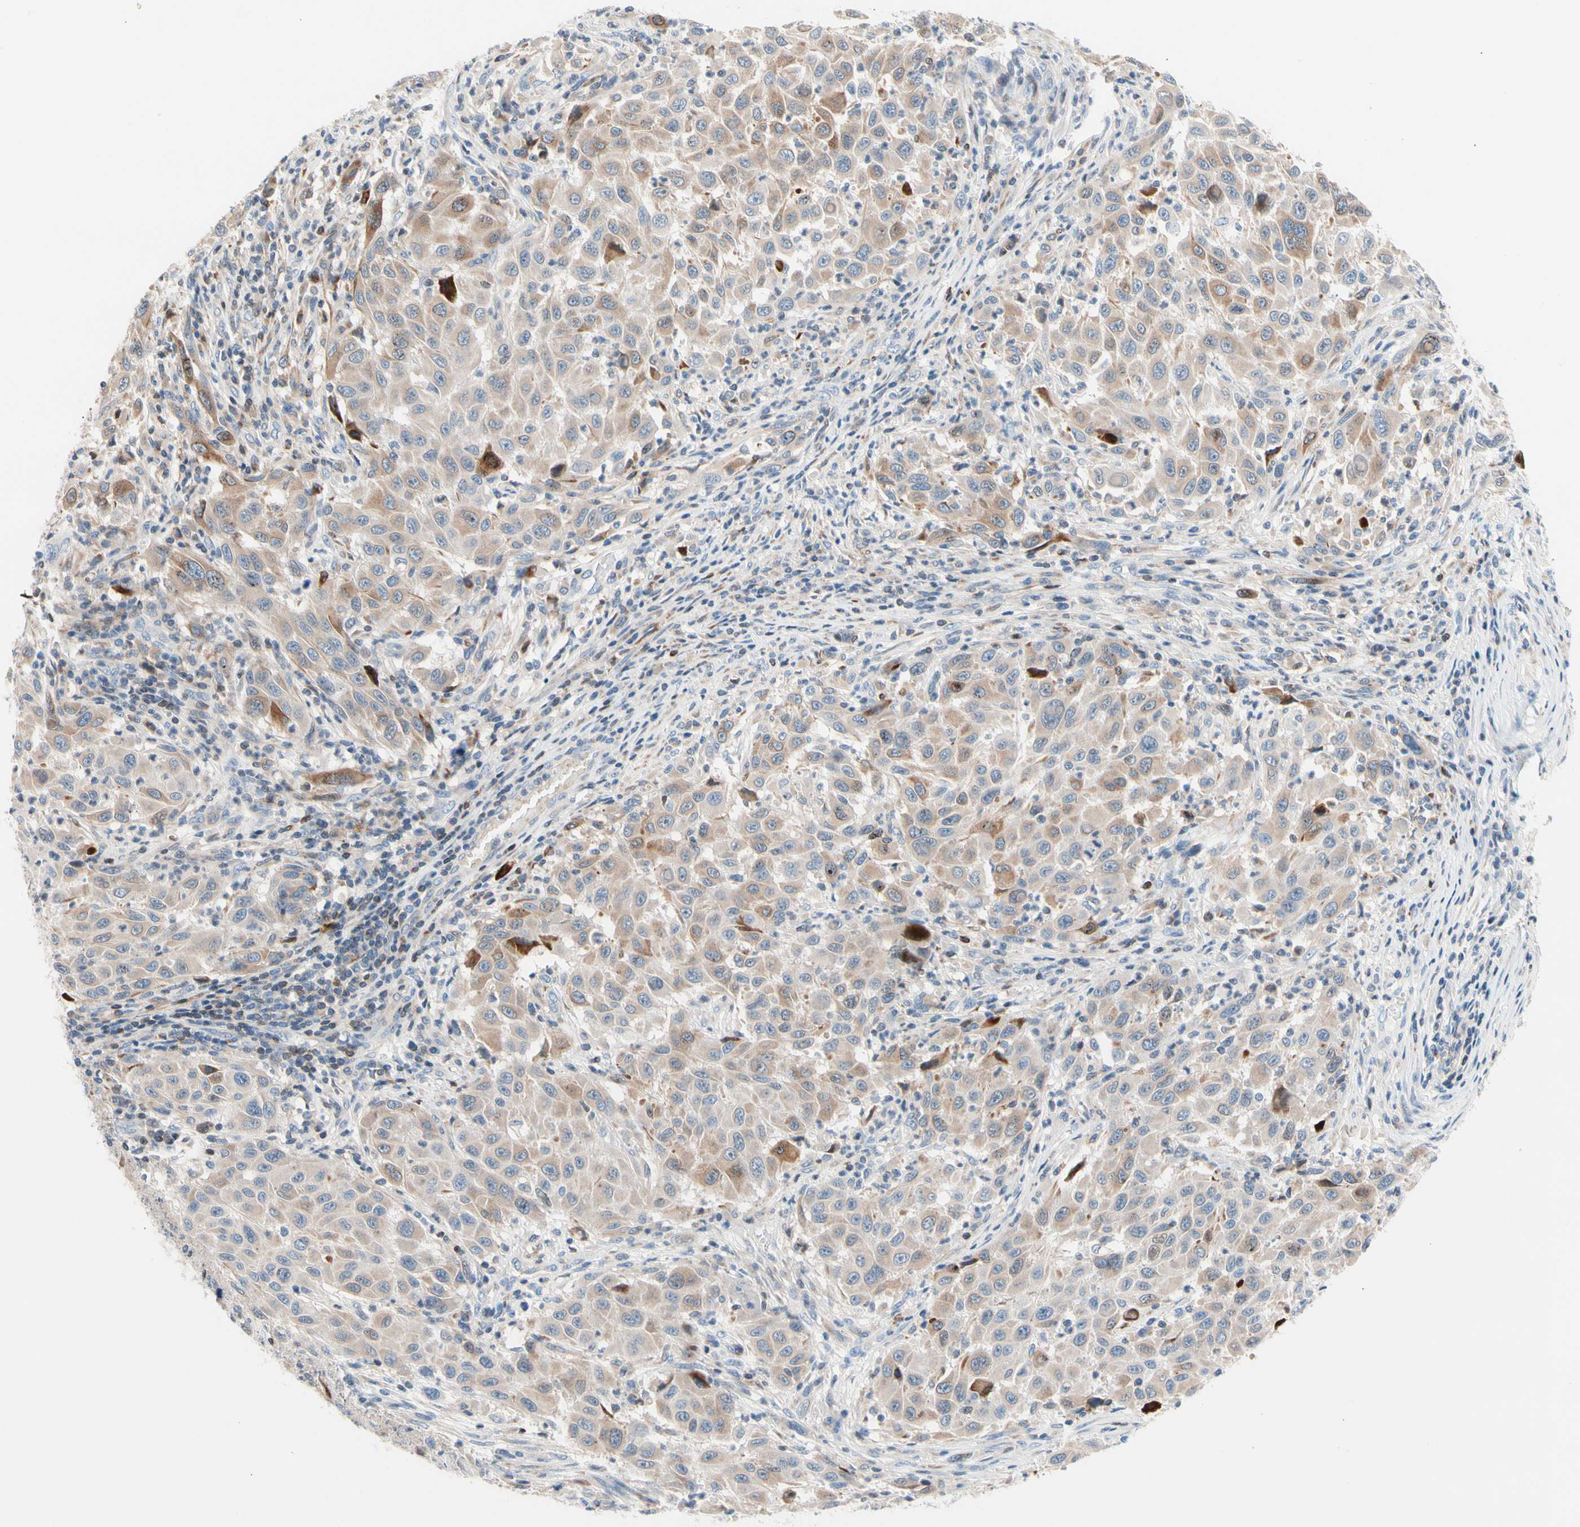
{"staining": {"intensity": "weak", "quantity": ">75%", "location": "cytoplasmic/membranous"}, "tissue": "melanoma", "cell_type": "Tumor cells", "image_type": "cancer", "snomed": [{"axis": "morphology", "description": "Malignant melanoma, Metastatic site"}, {"axis": "topography", "description": "Lymph node"}], "caption": "Immunohistochemical staining of melanoma reveals low levels of weak cytoplasmic/membranous expression in approximately >75% of tumor cells.", "gene": "MAP3K3", "patient": {"sex": "male", "age": 61}}